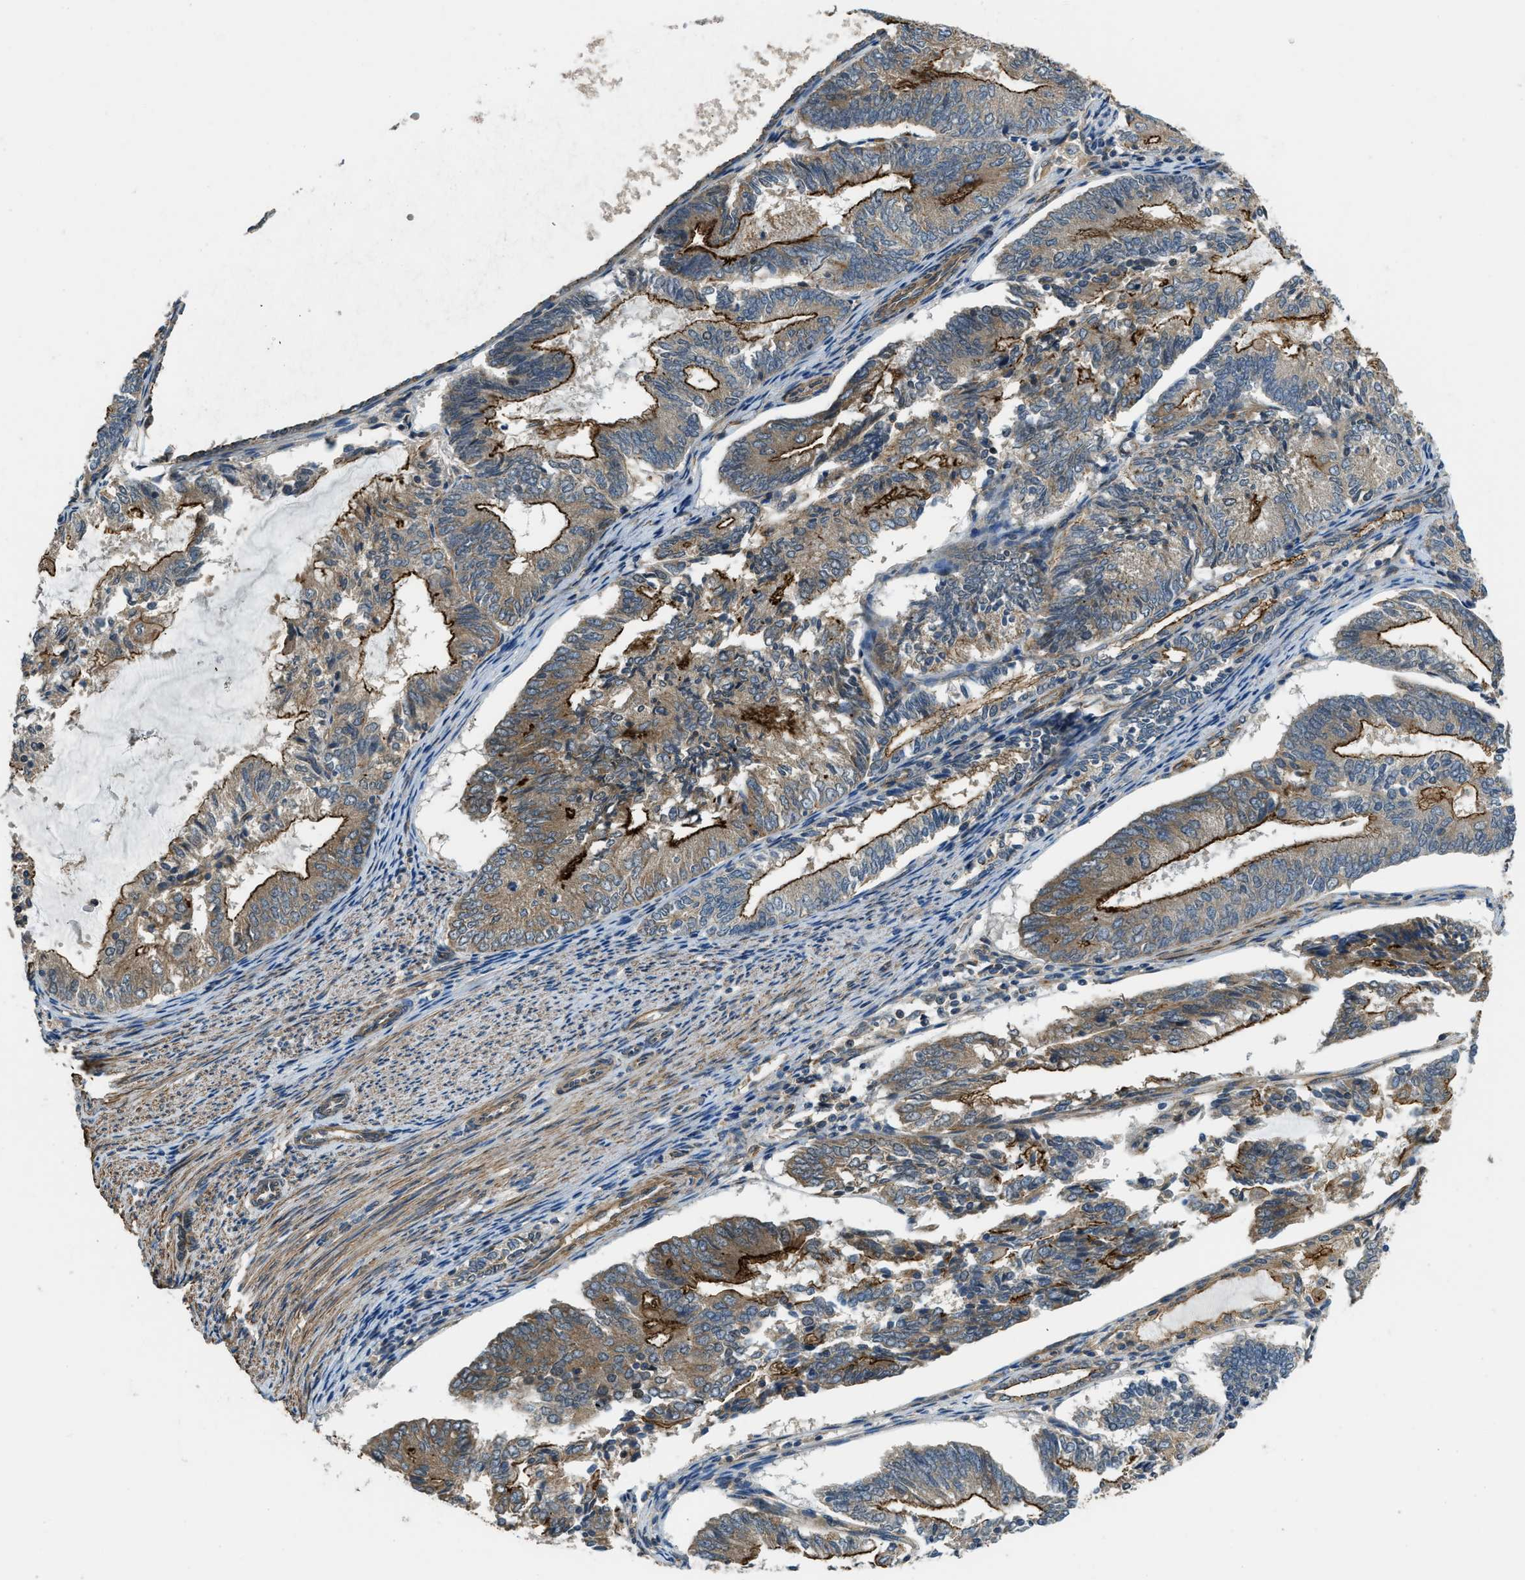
{"staining": {"intensity": "strong", "quantity": "25%-75%", "location": "cytoplasmic/membranous"}, "tissue": "endometrial cancer", "cell_type": "Tumor cells", "image_type": "cancer", "snomed": [{"axis": "morphology", "description": "Adenocarcinoma, NOS"}, {"axis": "topography", "description": "Endometrium"}], "caption": "Immunohistochemistry (IHC) histopathology image of neoplastic tissue: endometrial cancer stained using immunohistochemistry shows high levels of strong protein expression localized specifically in the cytoplasmic/membranous of tumor cells, appearing as a cytoplasmic/membranous brown color.", "gene": "CGN", "patient": {"sex": "female", "age": 81}}